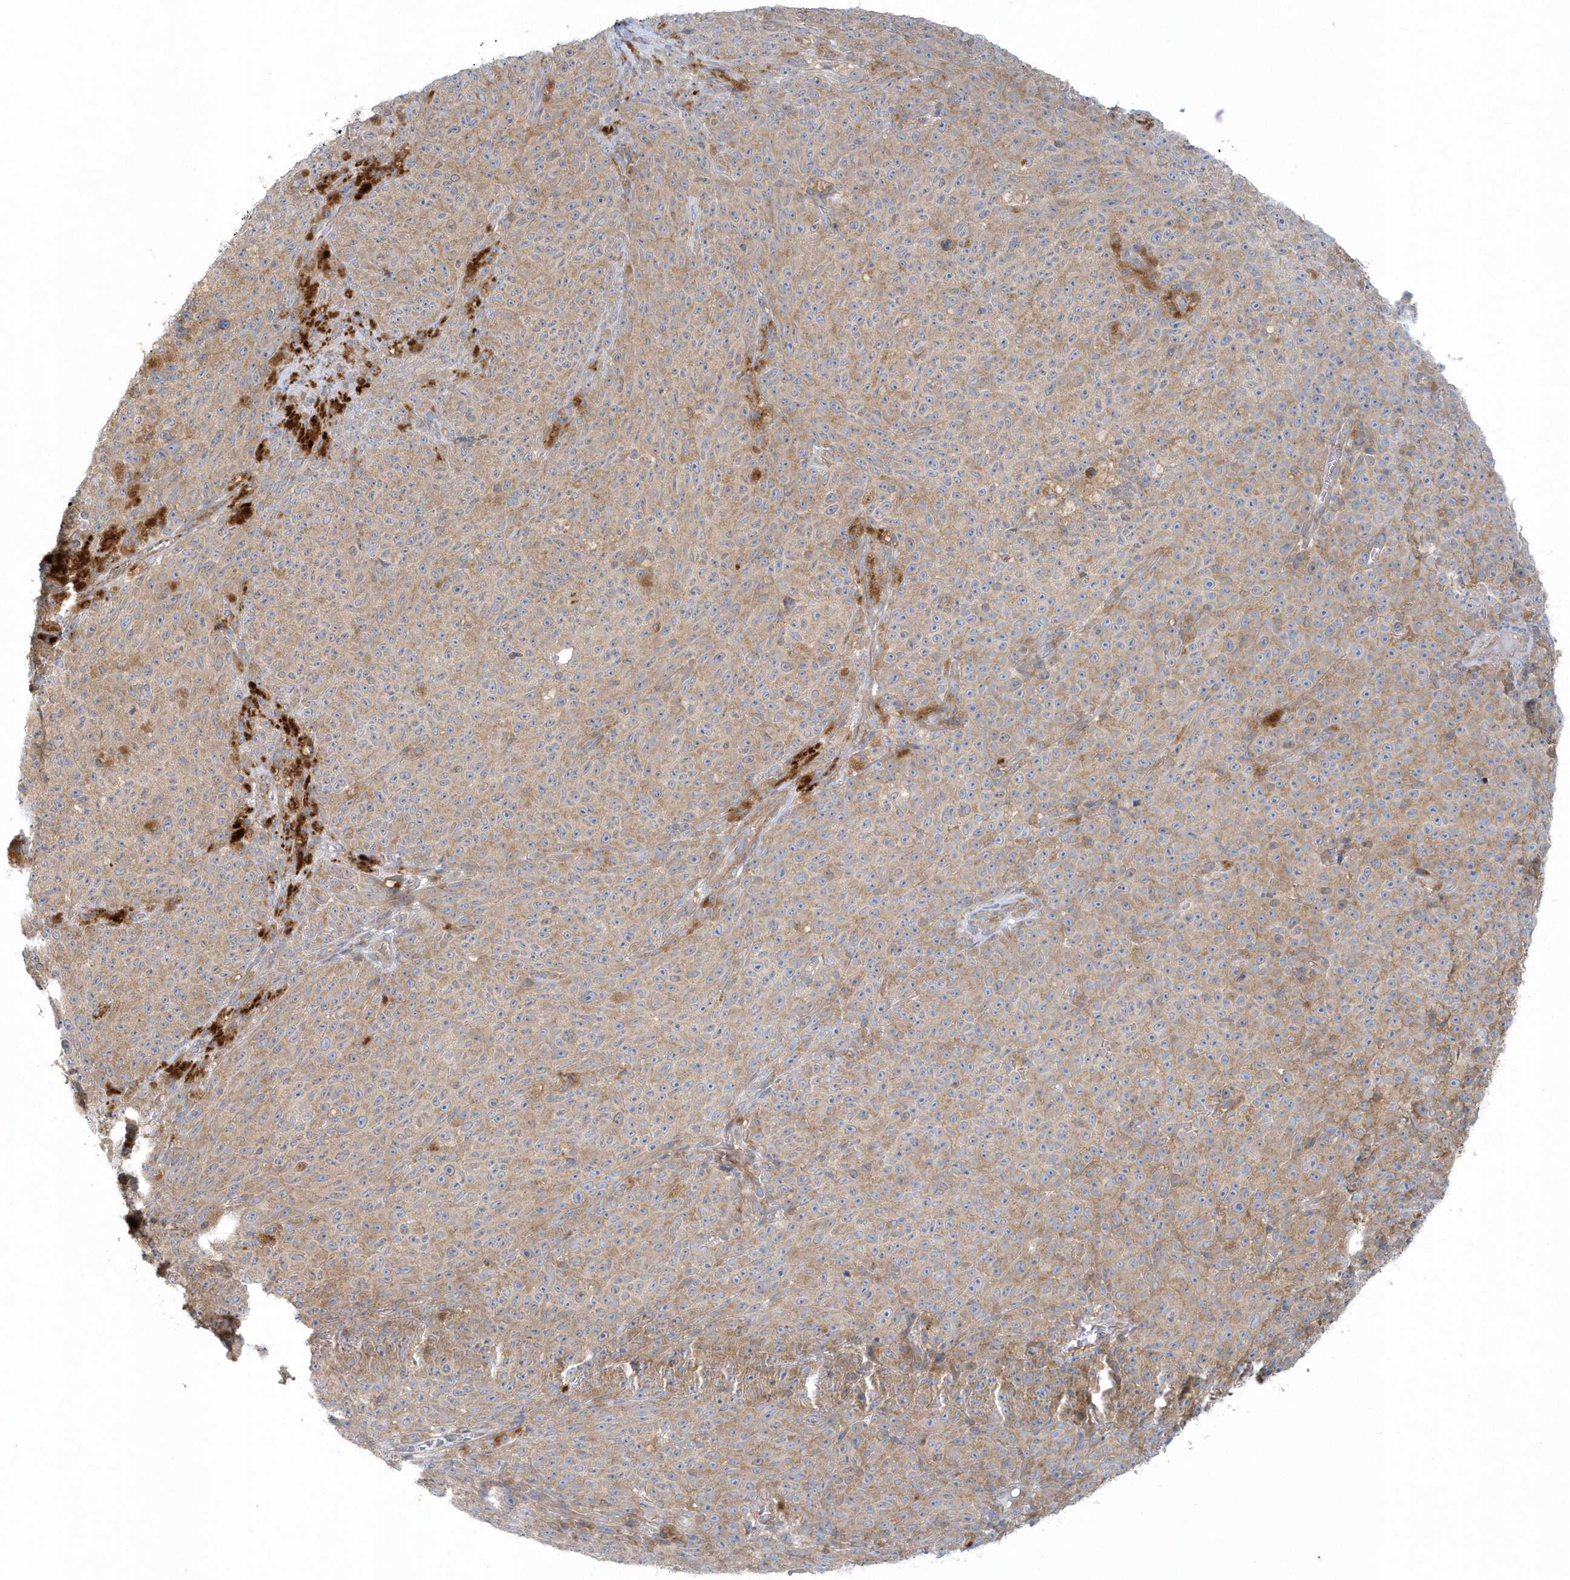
{"staining": {"intensity": "weak", "quantity": ">75%", "location": "cytoplasmic/membranous"}, "tissue": "melanoma", "cell_type": "Tumor cells", "image_type": "cancer", "snomed": [{"axis": "morphology", "description": "Malignant melanoma, NOS"}, {"axis": "topography", "description": "Skin"}], "caption": "A high-resolution image shows immunohistochemistry (IHC) staining of malignant melanoma, which demonstrates weak cytoplasmic/membranous expression in about >75% of tumor cells.", "gene": "CNOT10", "patient": {"sex": "female", "age": 82}}